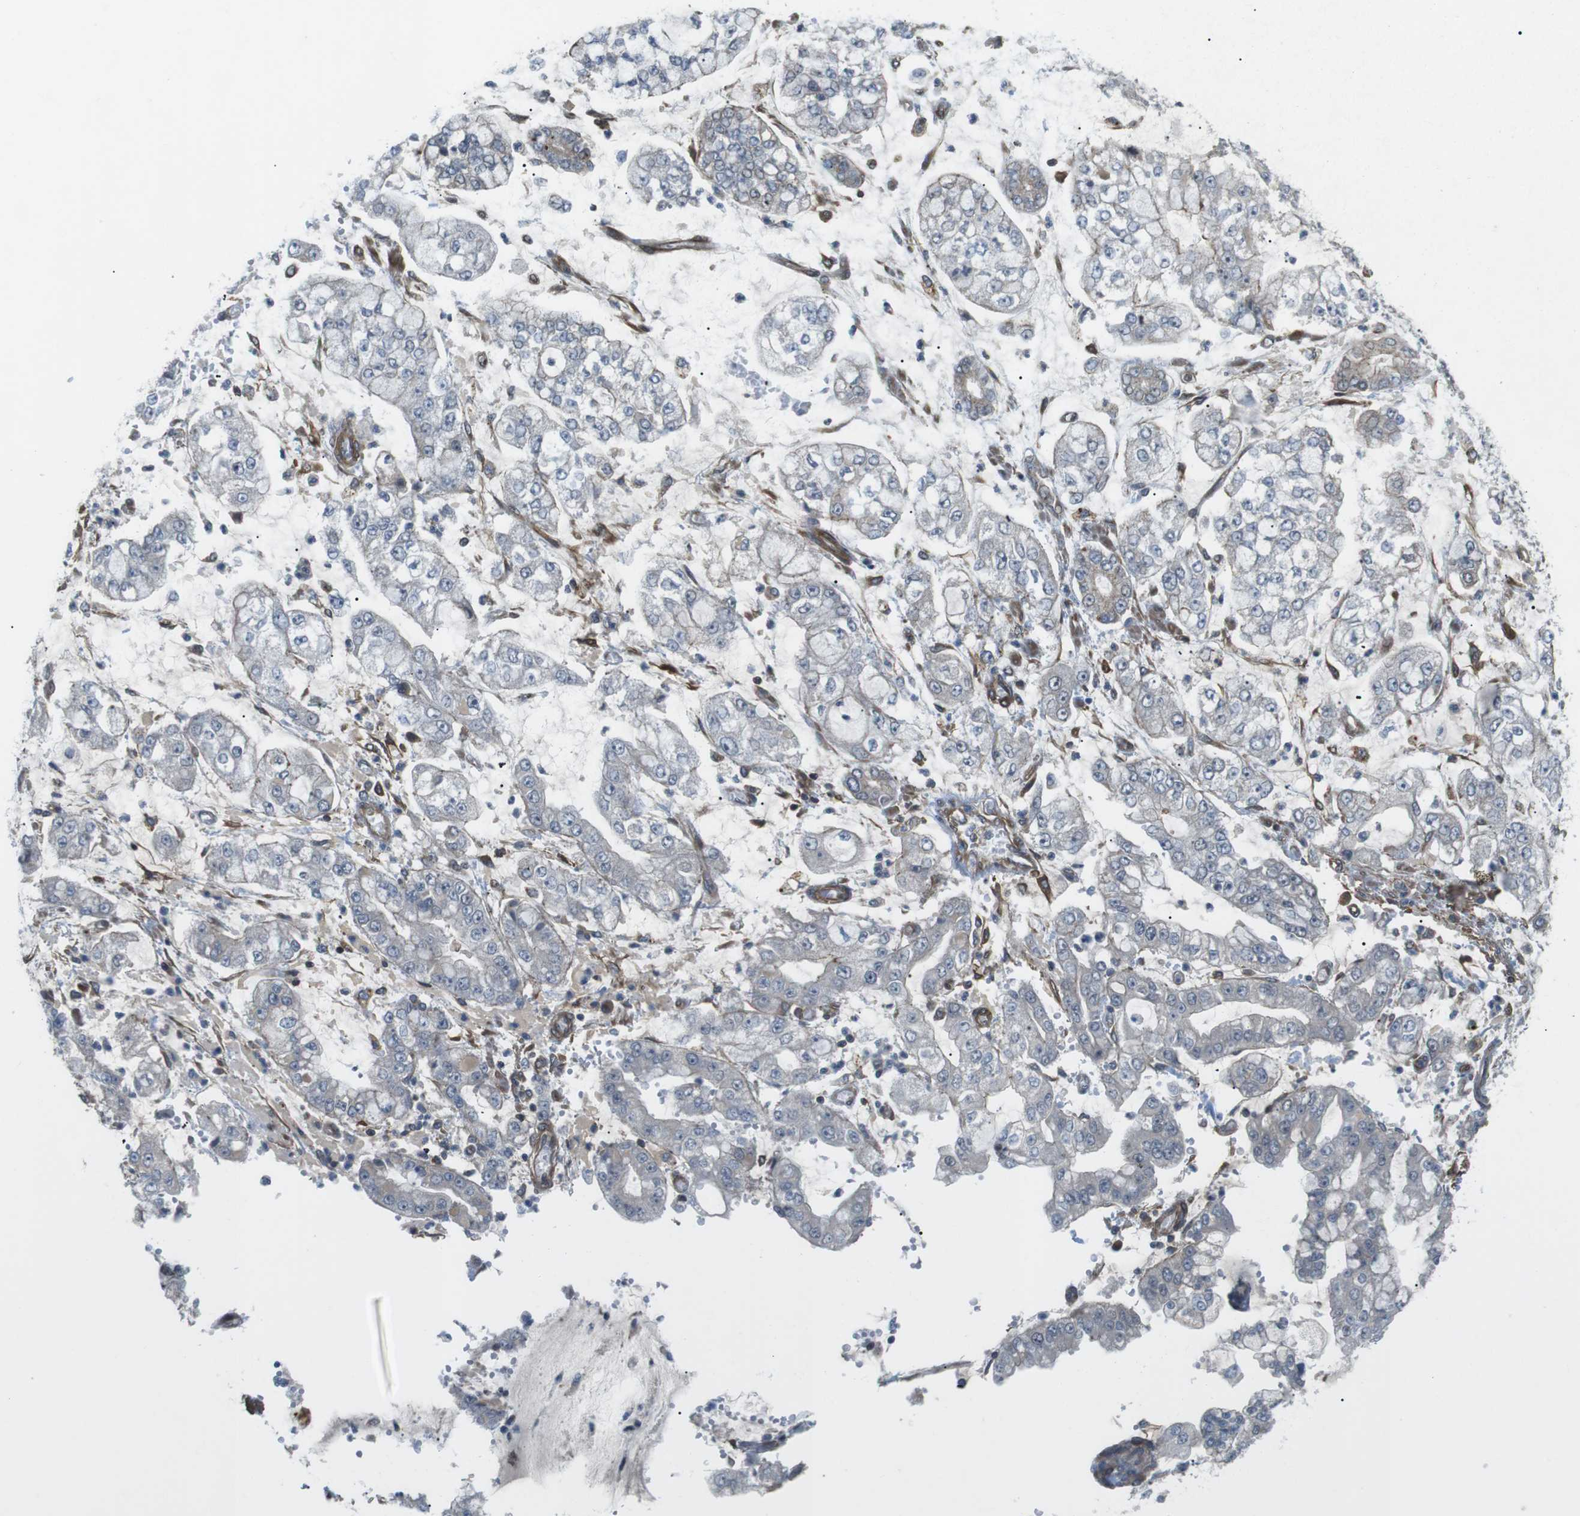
{"staining": {"intensity": "negative", "quantity": "none", "location": "none"}, "tissue": "stomach cancer", "cell_type": "Tumor cells", "image_type": "cancer", "snomed": [{"axis": "morphology", "description": "Adenocarcinoma, NOS"}, {"axis": "topography", "description": "Stomach"}], "caption": "Tumor cells are negative for protein expression in human stomach cancer.", "gene": "KANK2", "patient": {"sex": "male", "age": 76}}